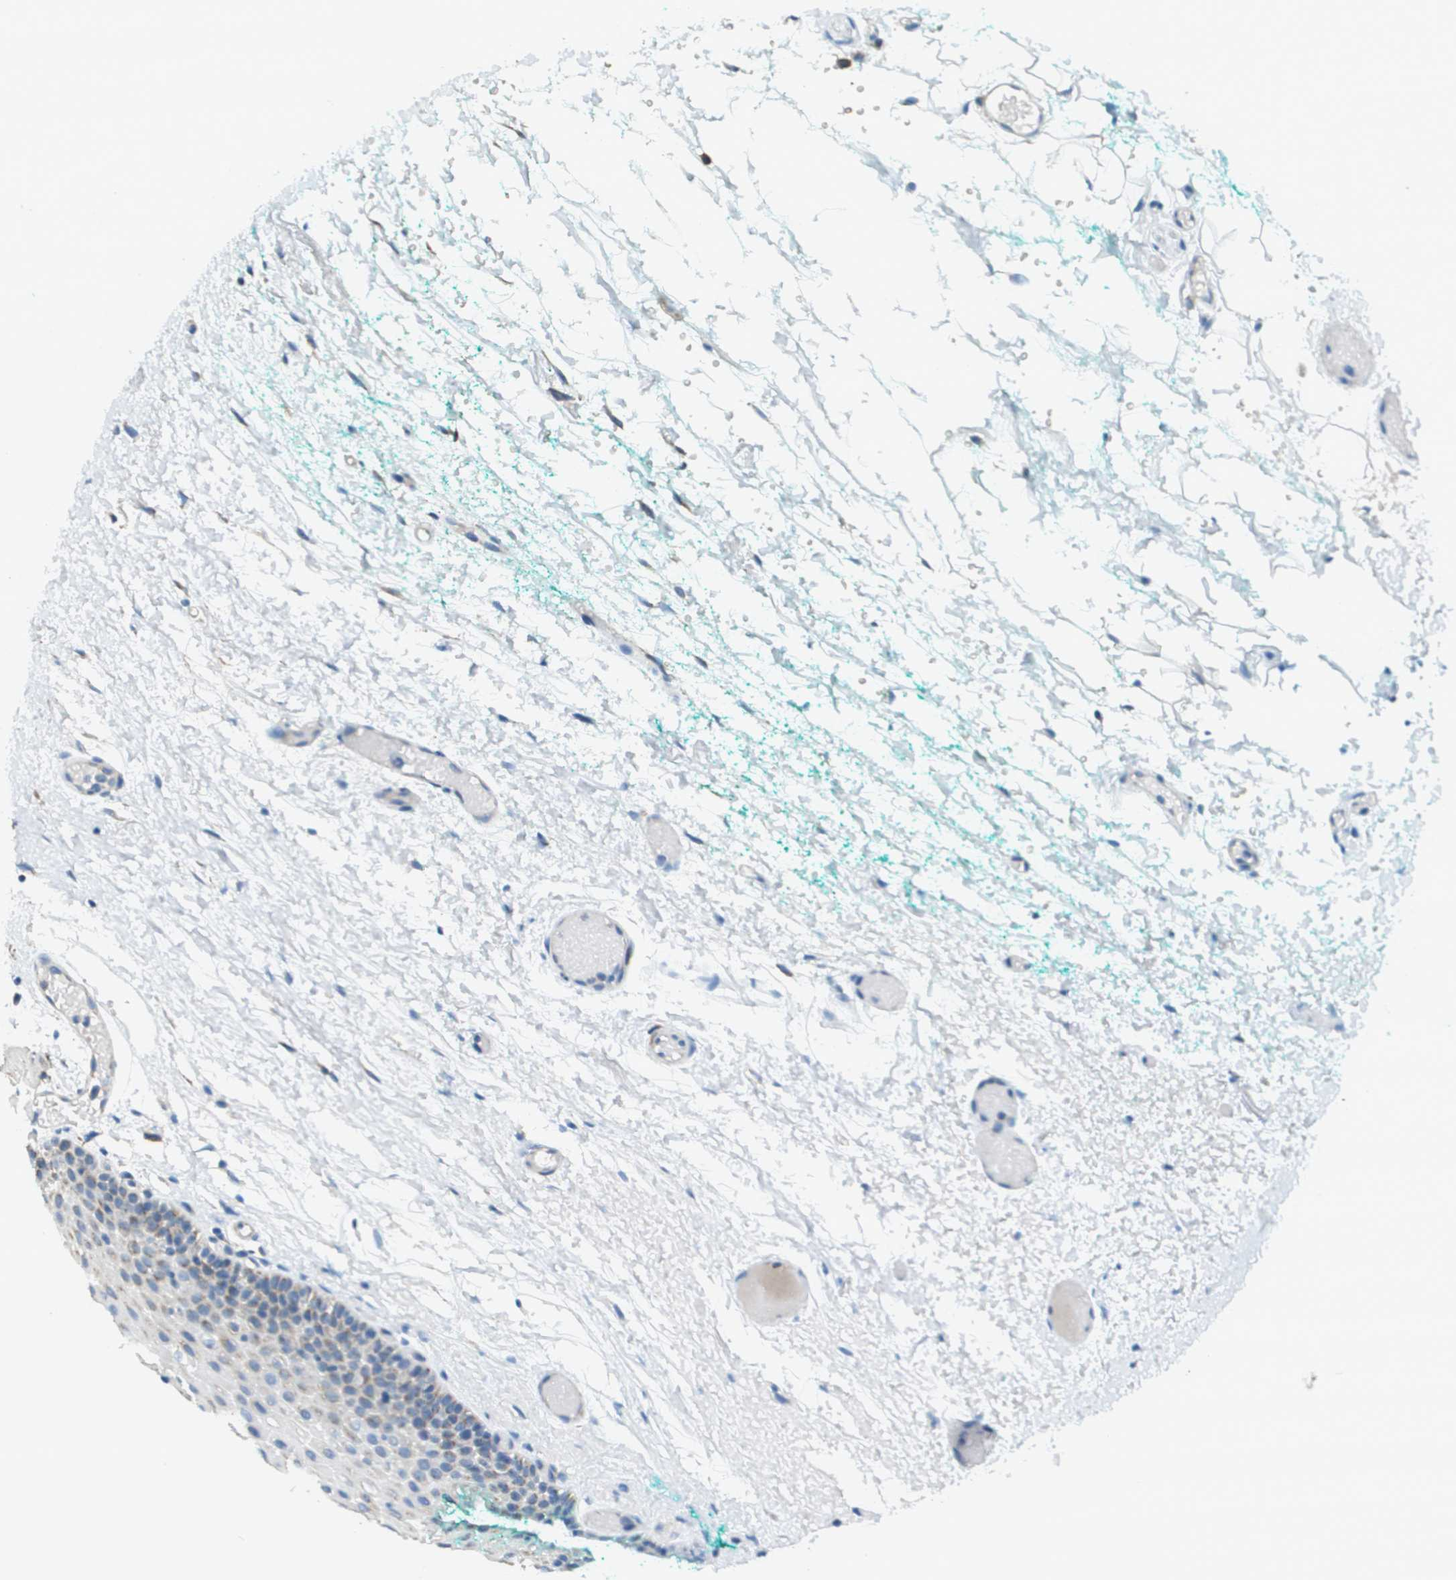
{"staining": {"intensity": "weak", "quantity": "<25%", "location": "cytoplasmic/membranous"}, "tissue": "oral mucosa", "cell_type": "Squamous epithelial cells", "image_type": "normal", "snomed": [{"axis": "morphology", "description": "Normal tissue, NOS"}, {"axis": "morphology", "description": "Squamous cell carcinoma, NOS"}, {"axis": "topography", "description": "Oral tissue"}, {"axis": "topography", "description": "Salivary gland"}, {"axis": "topography", "description": "Head-Neck"}], "caption": "The immunohistochemistry micrograph has no significant positivity in squamous epithelial cells of oral mucosa.", "gene": "FH", "patient": {"sex": "female", "age": 62}}